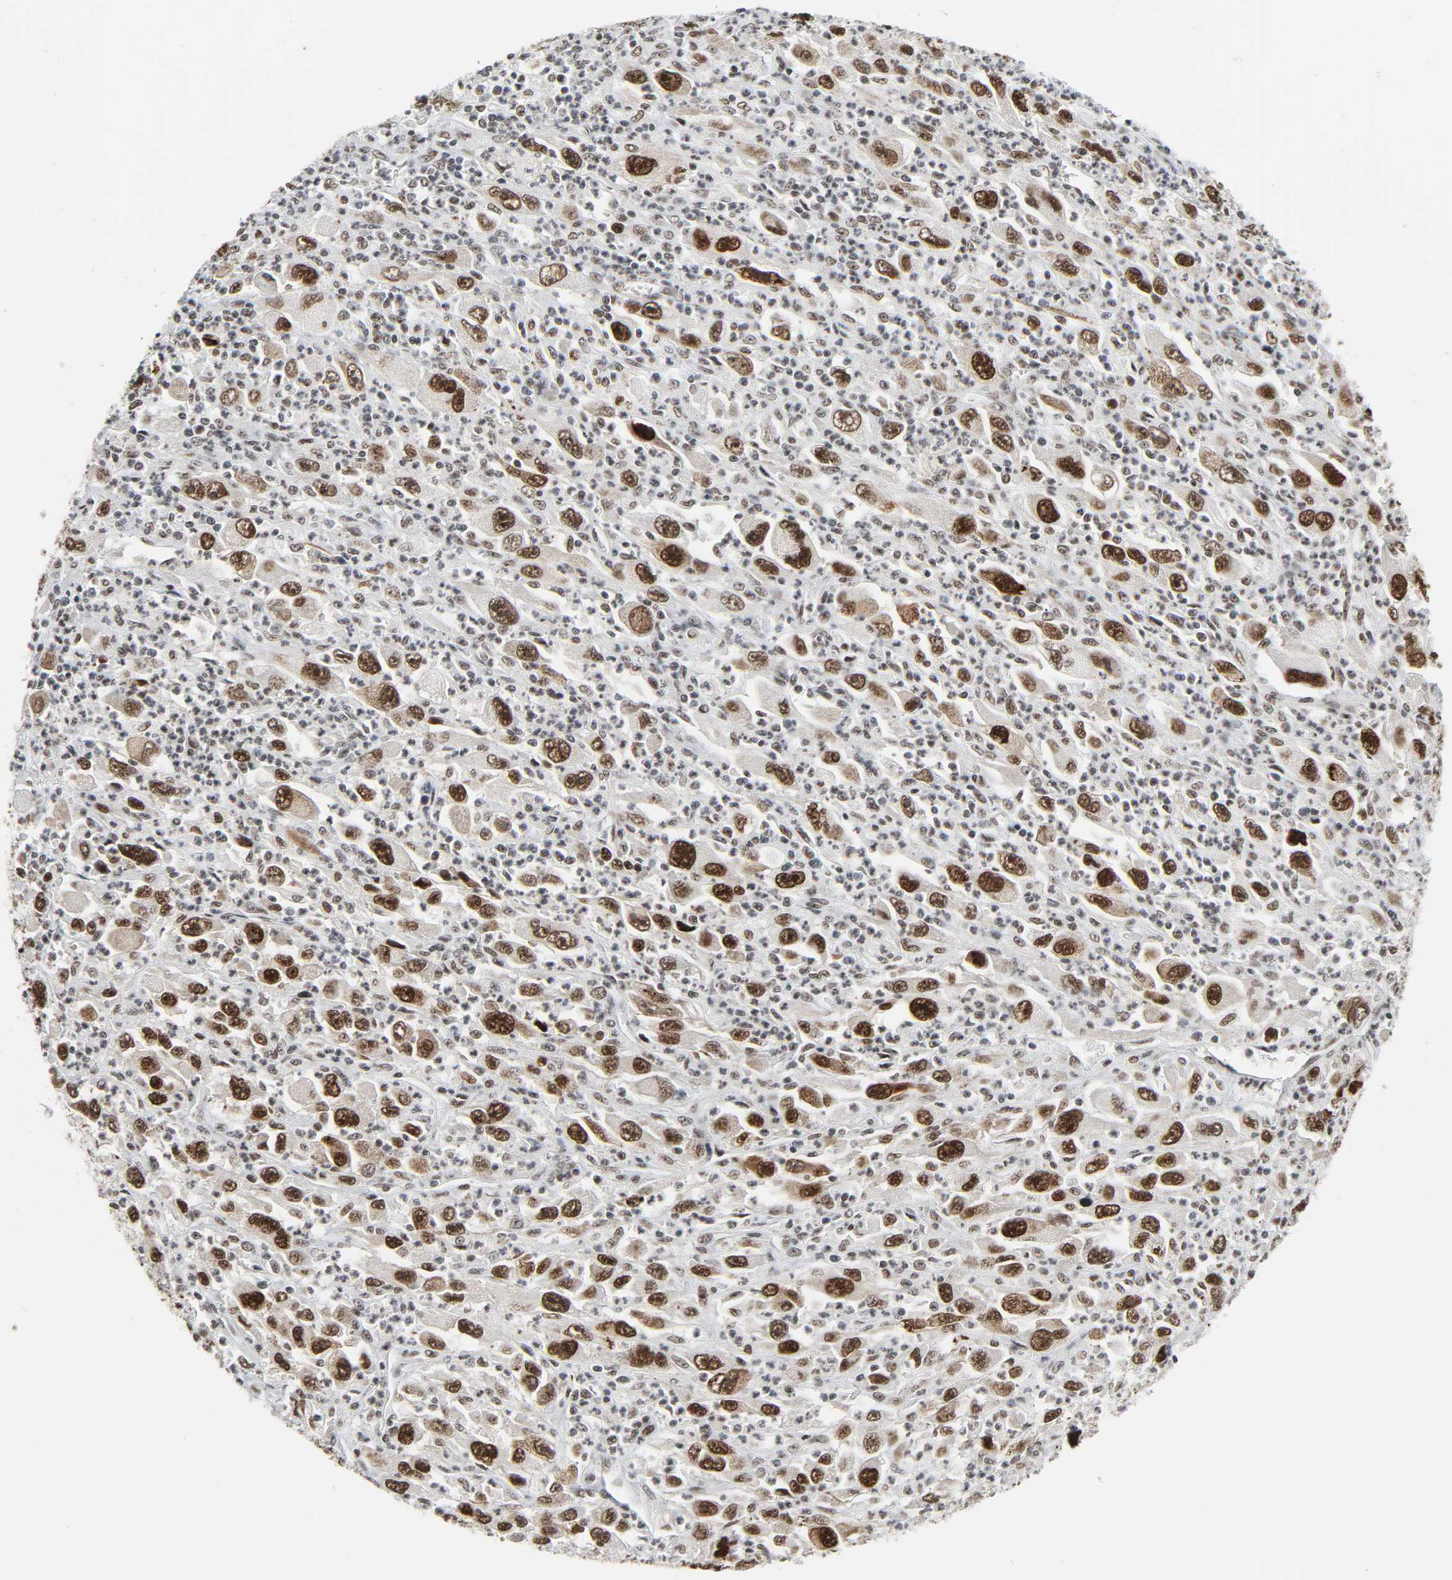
{"staining": {"intensity": "strong", "quantity": ">75%", "location": "nuclear"}, "tissue": "melanoma", "cell_type": "Tumor cells", "image_type": "cancer", "snomed": [{"axis": "morphology", "description": "Malignant melanoma, Metastatic site"}, {"axis": "topography", "description": "Skin"}], "caption": "High-power microscopy captured an immunohistochemistry (IHC) micrograph of melanoma, revealing strong nuclear expression in about >75% of tumor cells.", "gene": "CDK7", "patient": {"sex": "female", "age": 56}}